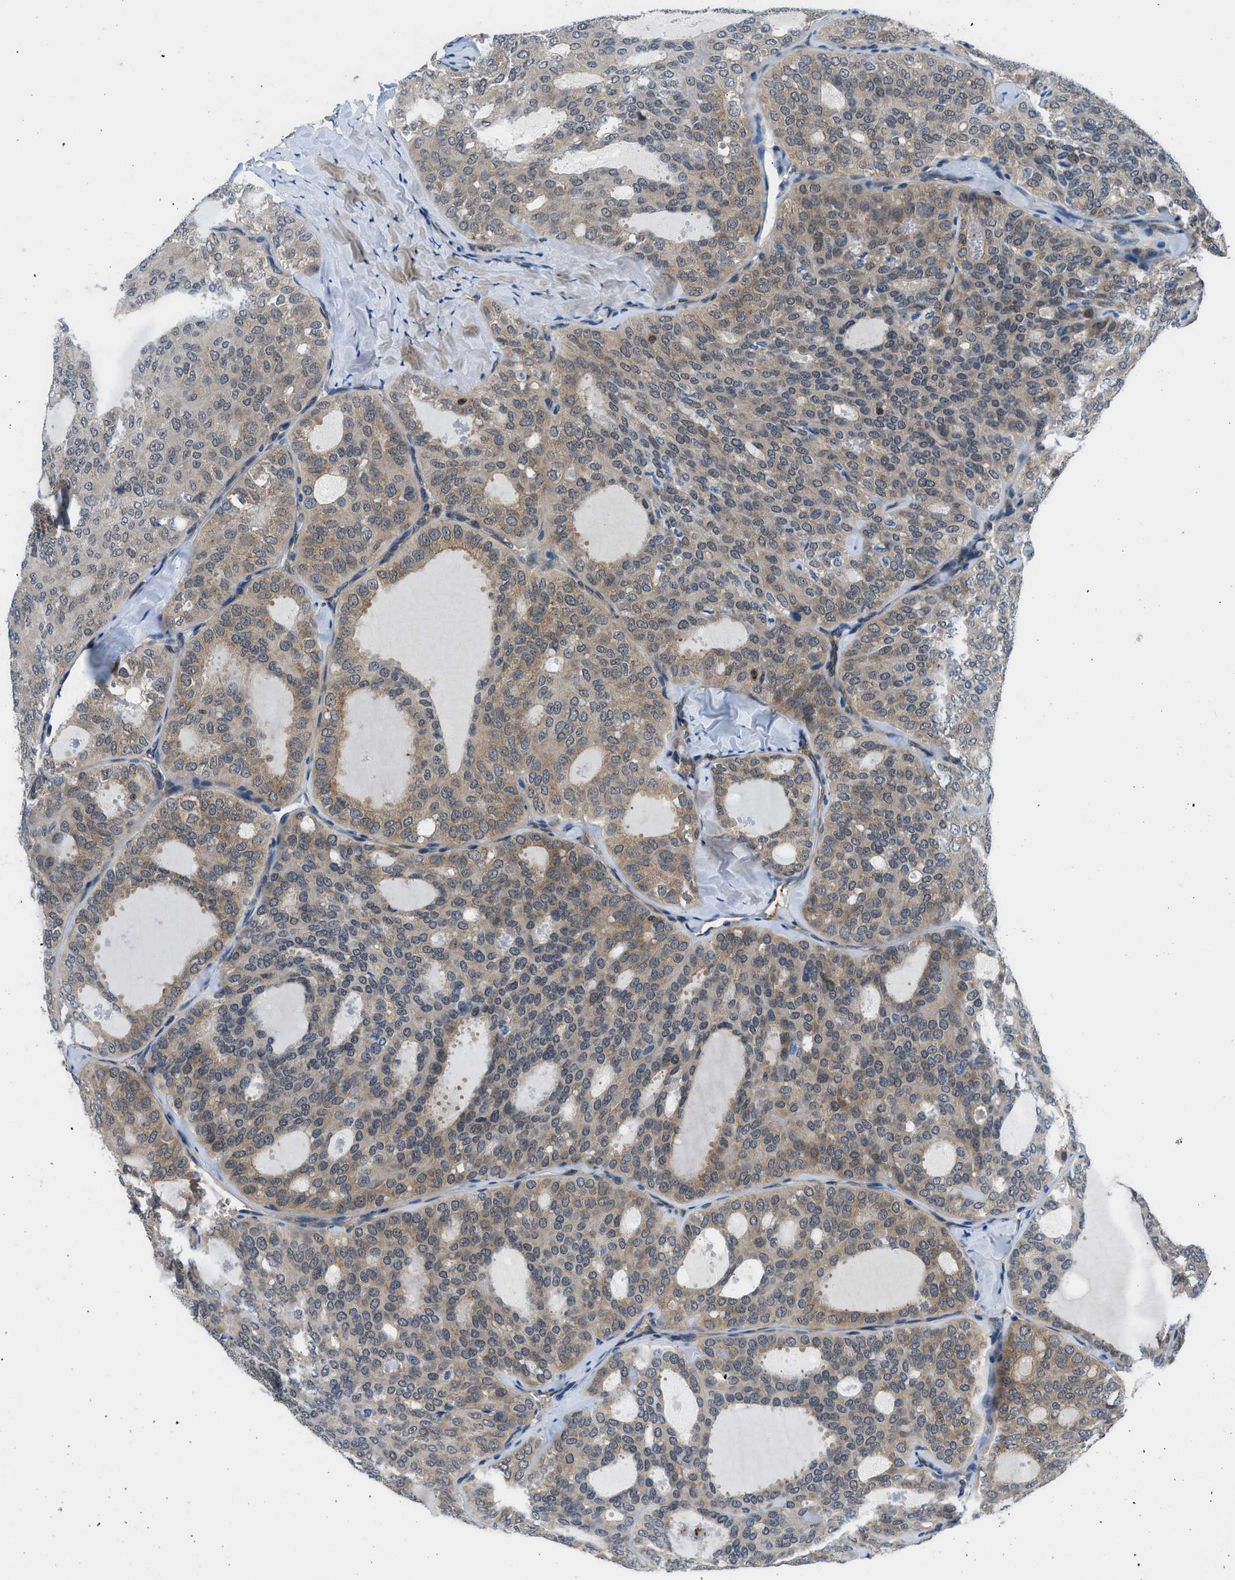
{"staining": {"intensity": "weak", "quantity": ">75%", "location": "cytoplasmic/membranous"}, "tissue": "thyroid cancer", "cell_type": "Tumor cells", "image_type": "cancer", "snomed": [{"axis": "morphology", "description": "Follicular adenoma carcinoma, NOS"}, {"axis": "topography", "description": "Thyroid gland"}], "caption": "IHC histopathology image of neoplastic tissue: human thyroid follicular adenoma carcinoma stained using immunohistochemistry (IHC) exhibits low levels of weak protein expression localized specifically in the cytoplasmic/membranous of tumor cells, appearing as a cytoplasmic/membranous brown color.", "gene": "MTMR1", "patient": {"sex": "male", "age": 75}}